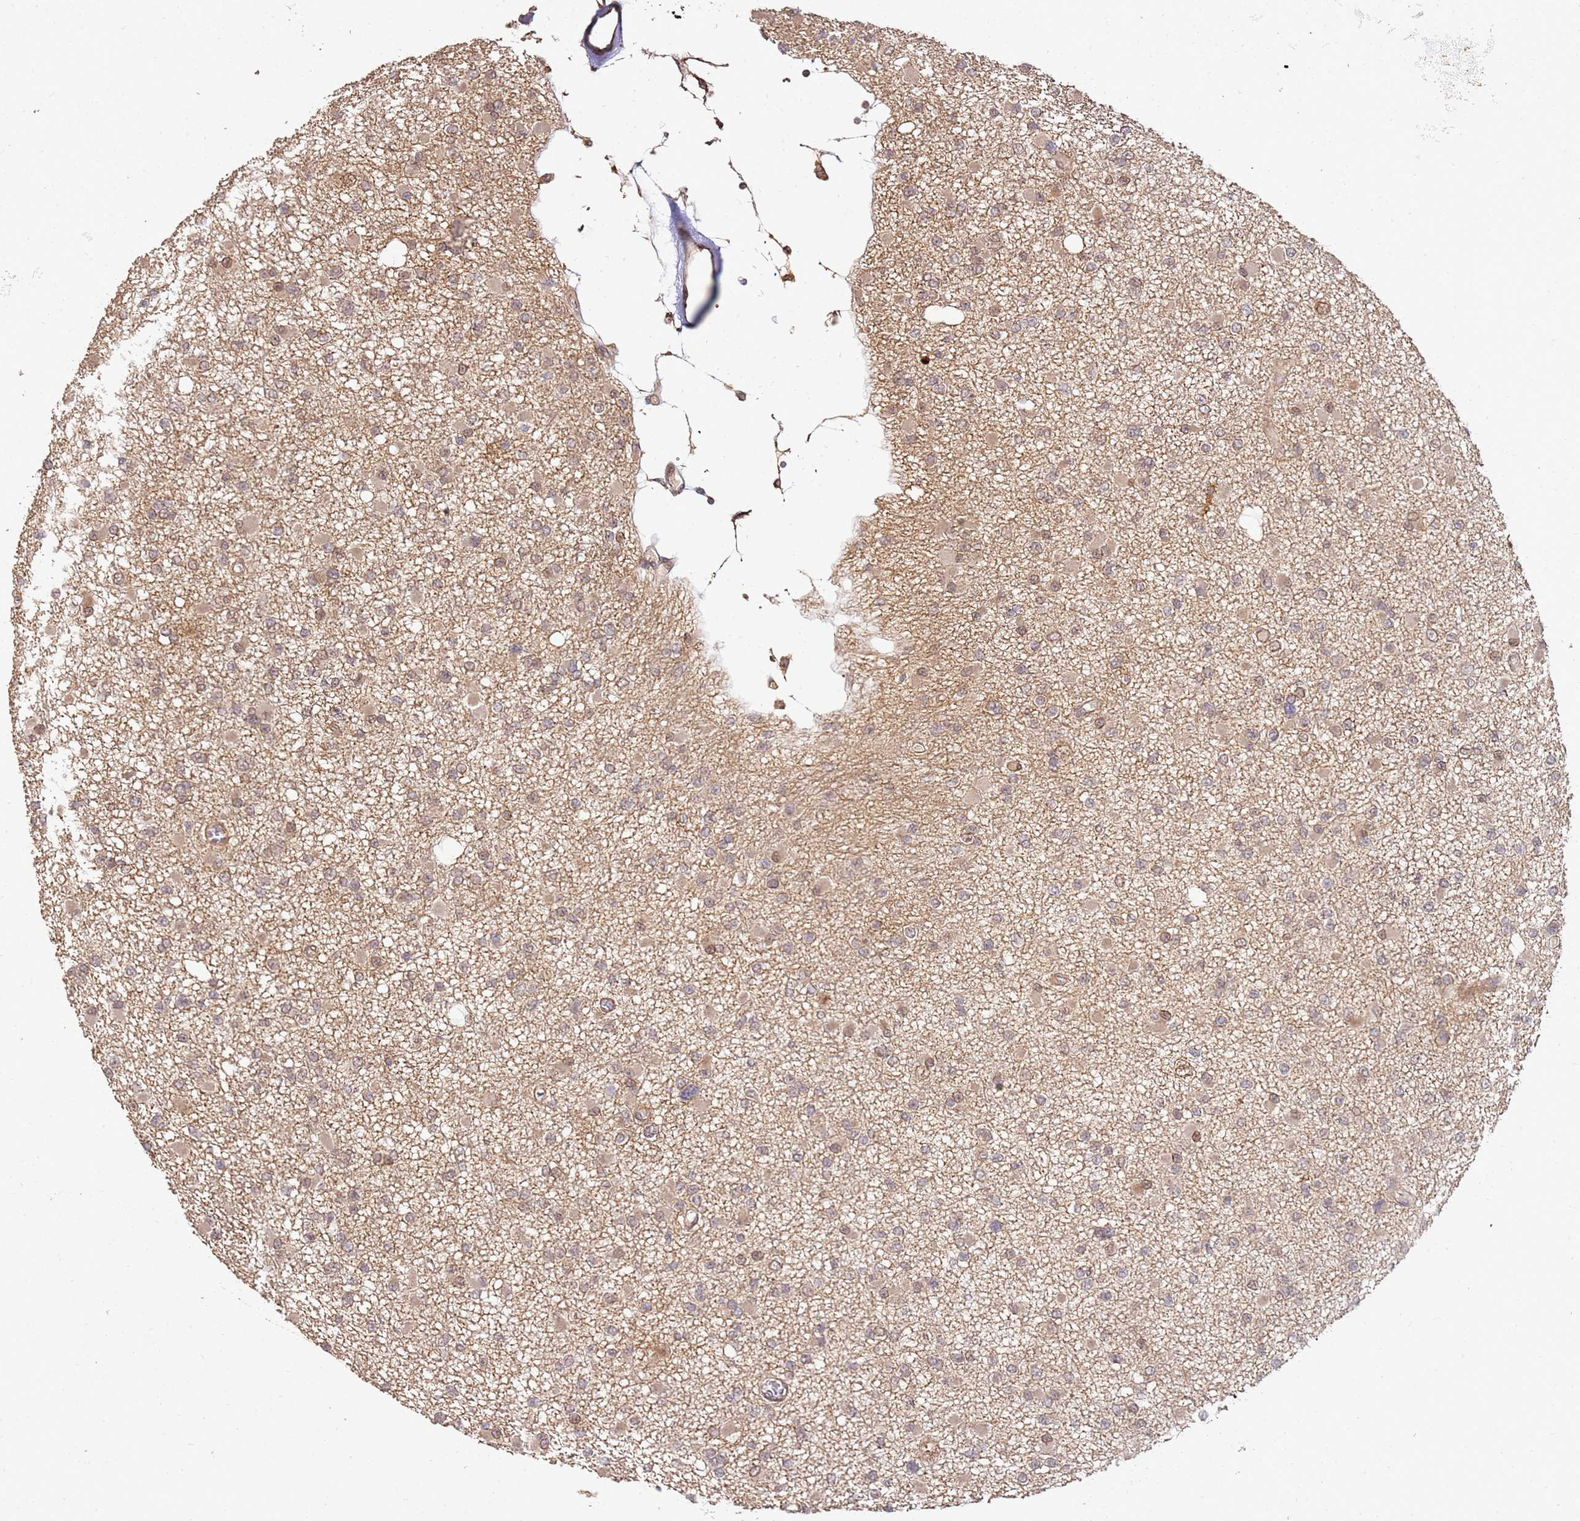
{"staining": {"intensity": "moderate", "quantity": "<25%", "location": "nuclear"}, "tissue": "glioma", "cell_type": "Tumor cells", "image_type": "cancer", "snomed": [{"axis": "morphology", "description": "Glioma, malignant, Low grade"}, {"axis": "topography", "description": "Brain"}], "caption": "This micrograph exhibits IHC staining of human glioma, with low moderate nuclear staining in approximately <25% of tumor cells.", "gene": "ST18", "patient": {"sex": "female", "age": 22}}